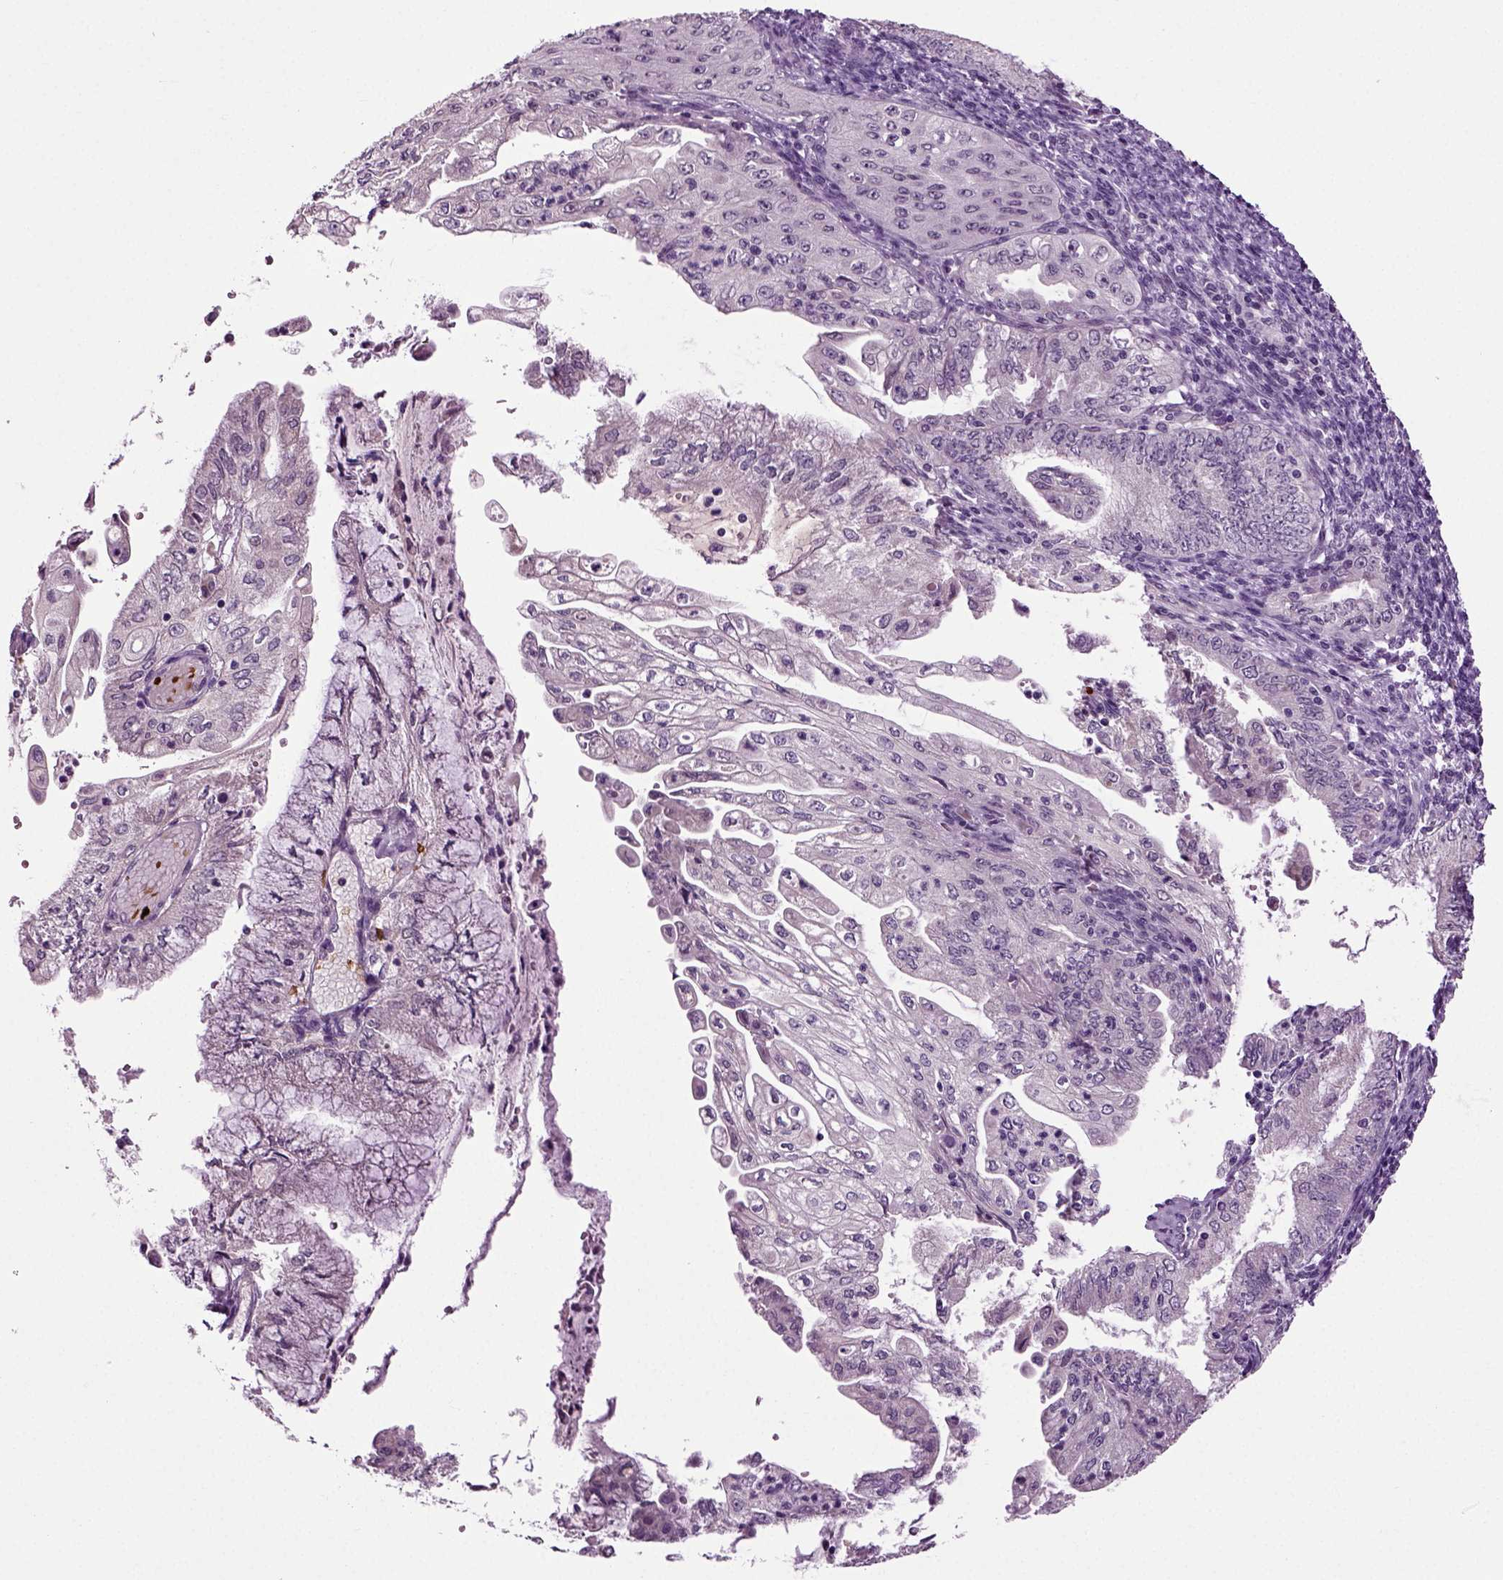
{"staining": {"intensity": "negative", "quantity": "none", "location": "none"}, "tissue": "endometrial cancer", "cell_type": "Tumor cells", "image_type": "cancer", "snomed": [{"axis": "morphology", "description": "Adenocarcinoma, NOS"}, {"axis": "topography", "description": "Endometrium"}], "caption": "IHC photomicrograph of human adenocarcinoma (endometrial) stained for a protein (brown), which shows no staining in tumor cells.", "gene": "SPATA17", "patient": {"sex": "female", "age": 55}}